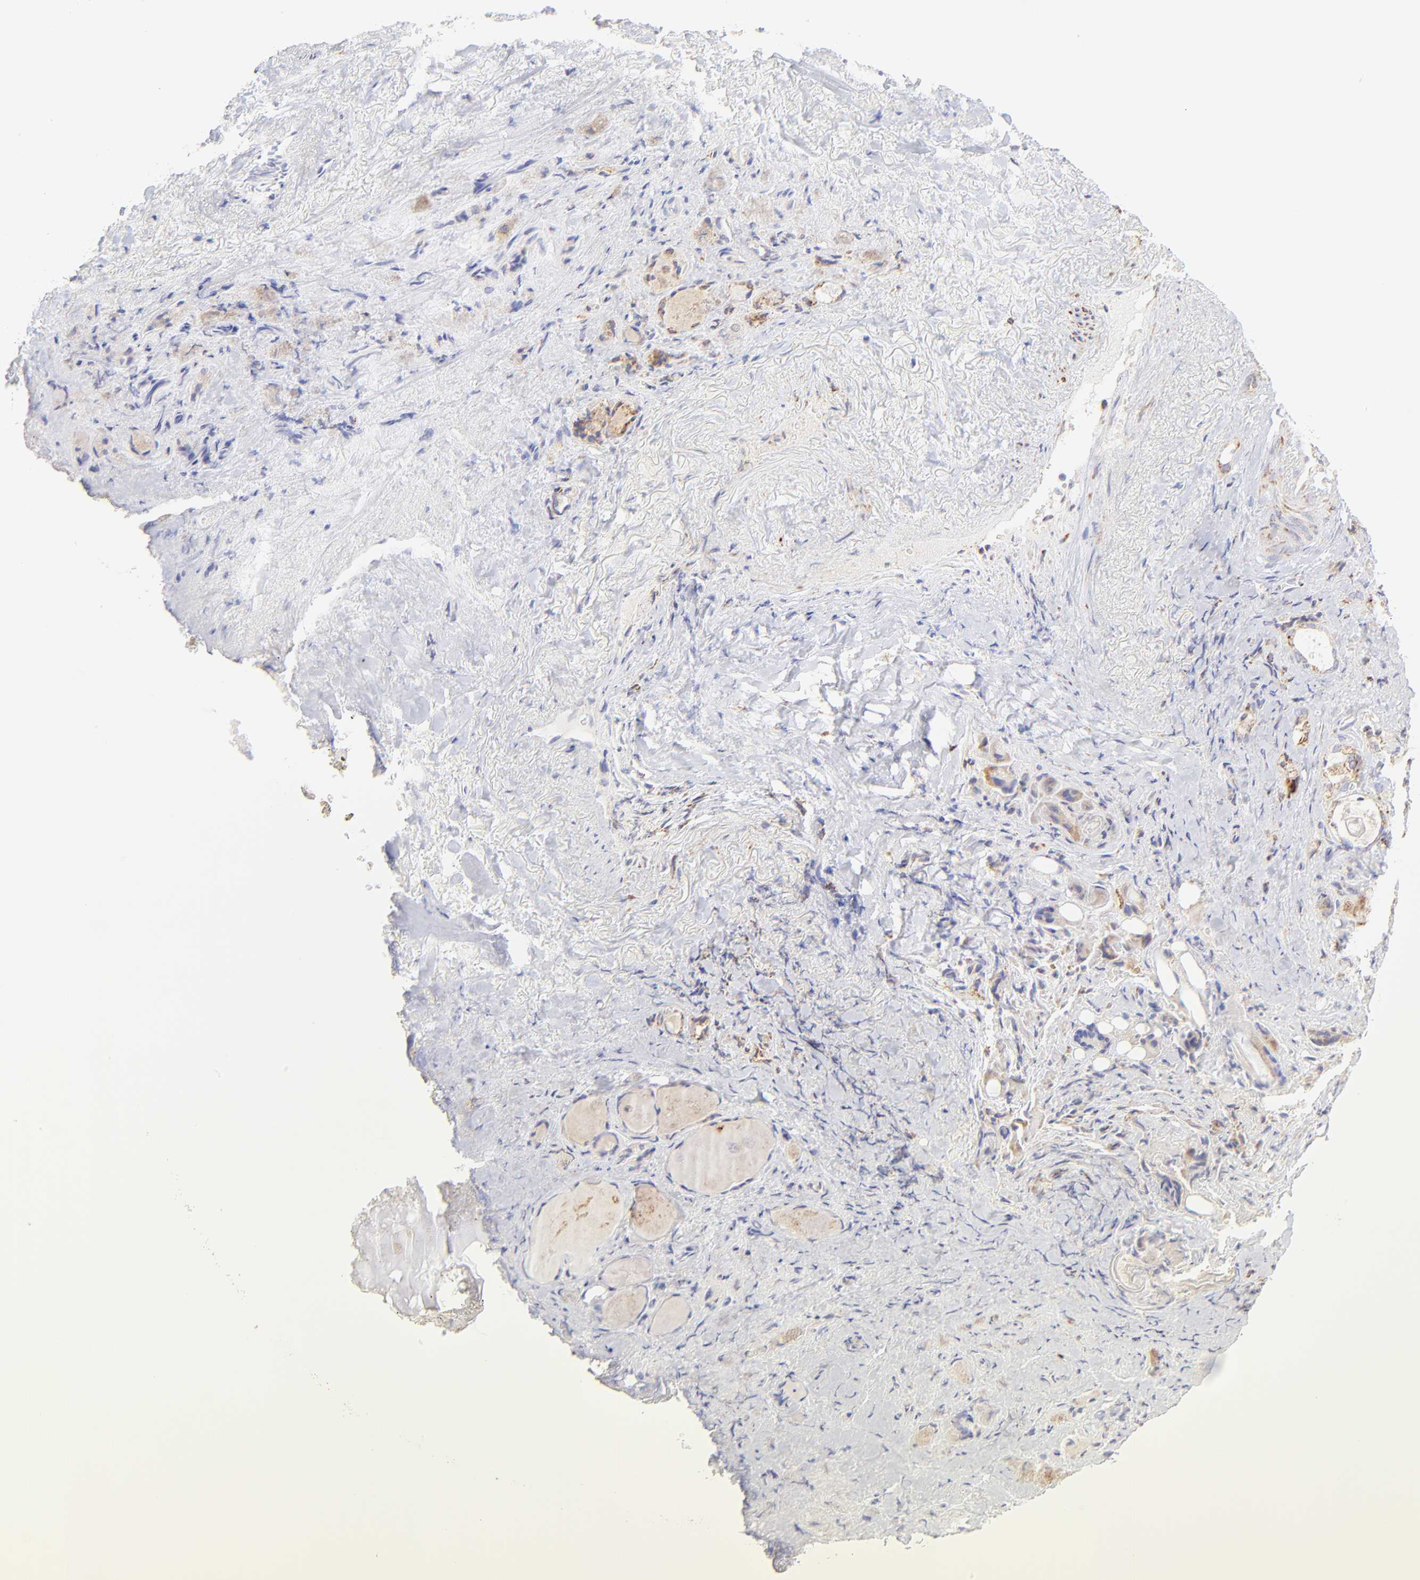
{"staining": {"intensity": "moderate", "quantity": "25%-75%", "location": "cytoplasmic/membranous"}, "tissue": "thyroid gland", "cell_type": "Glandular cells", "image_type": "normal", "snomed": [{"axis": "morphology", "description": "Normal tissue, NOS"}, {"axis": "topography", "description": "Thyroid gland"}], "caption": "This histopathology image shows immunohistochemistry staining of benign thyroid gland, with medium moderate cytoplasmic/membranous expression in about 25%-75% of glandular cells.", "gene": "ECH1", "patient": {"sex": "female", "age": 75}}